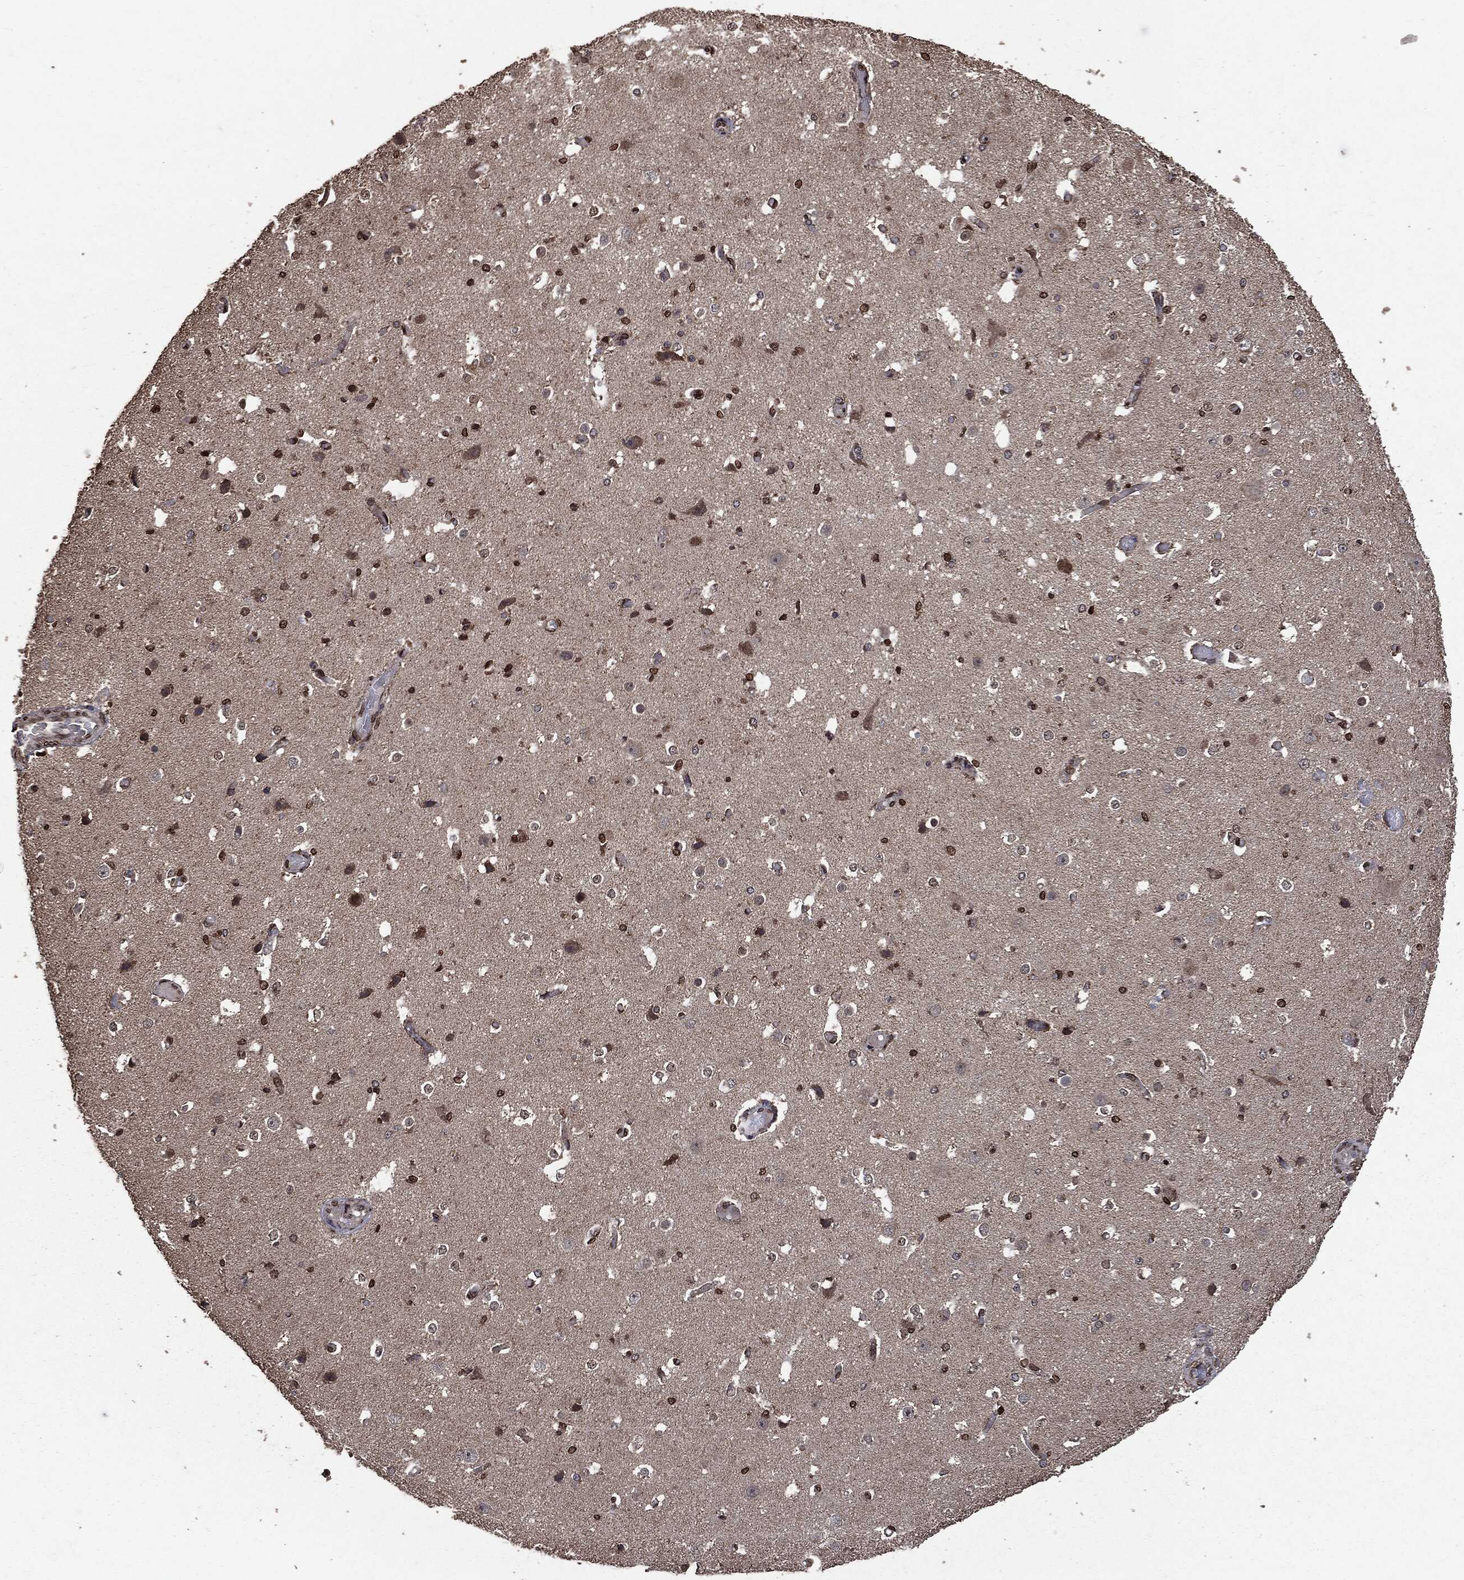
{"staining": {"intensity": "strong", "quantity": ">75%", "location": "nuclear"}, "tissue": "cerebral cortex", "cell_type": "Endothelial cells", "image_type": "normal", "snomed": [{"axis": "morphology", "description": "Normal tissue, NOS"}, {"axis": "morphology", "description": "Inflammation, NOS"}, {"axis": "topography", "description": "Cerebral cortex"}], "caption": "IHC histopathology image of benign cerebral cortex stained for a protein (brown), which reveals high levels of strong nuclear expression in about >75% of endothelial cells.", "gene": "PPP6R2", "patient": {"sex": "male", "age": 6}}